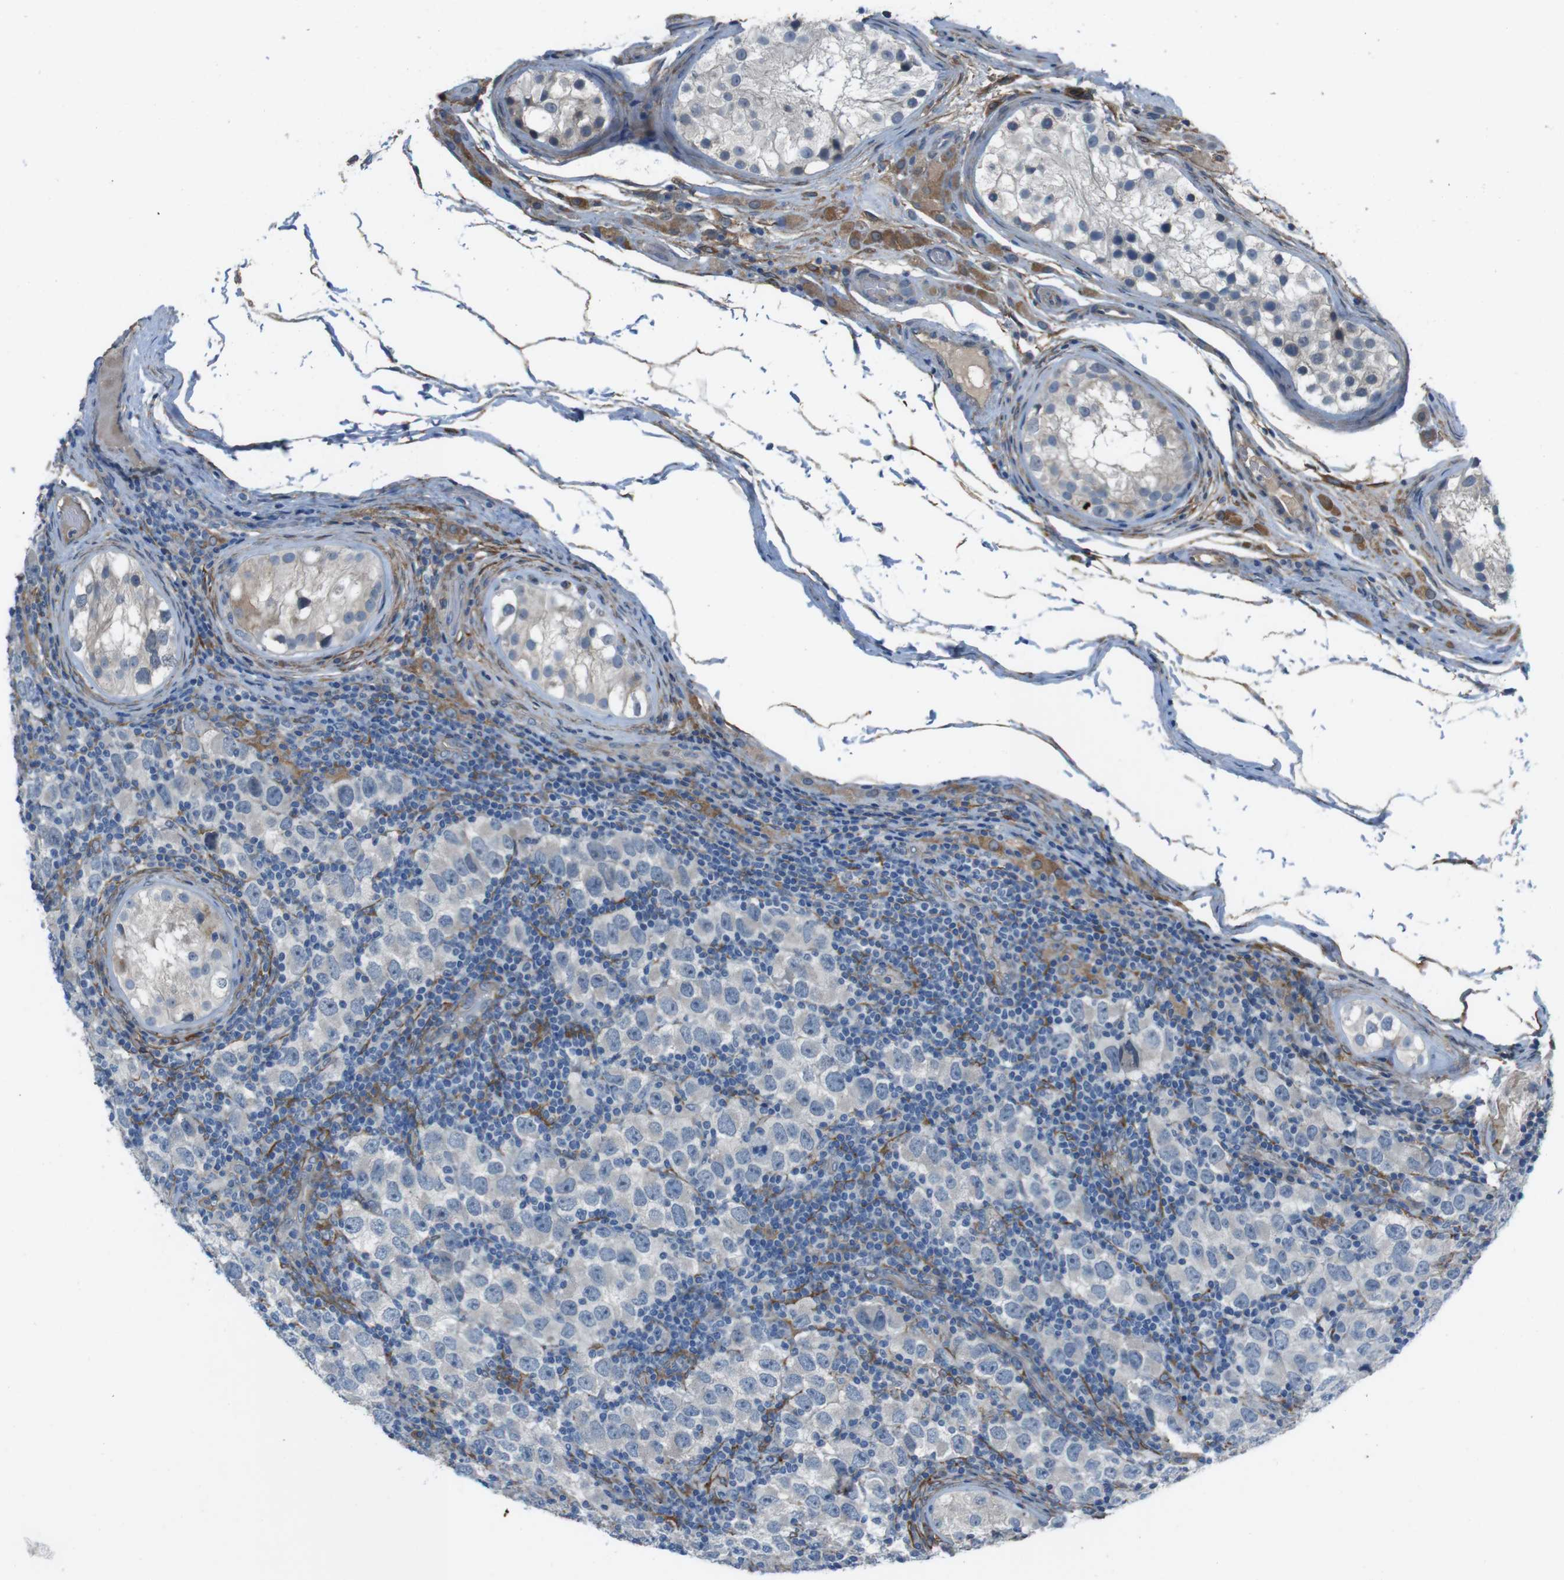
{"staining": {"intensity": "weak", "quantity": "<25%", "location": "cytoplasmic/membranous"}, "tissue": "testis cancer", "cell_type": "Tumor cells", "image_type": "cancer", "snomed": [{"axis": "morphology", "description": "Carcinoma, Embryonal, NOS"}, {"axis": "topography", "description": "Testis"}], "caption": "Tumor cells show no significant protein expression in testis cancer.", "gene": "ANK2", "patient": {"sex": "male", "age": 21}}